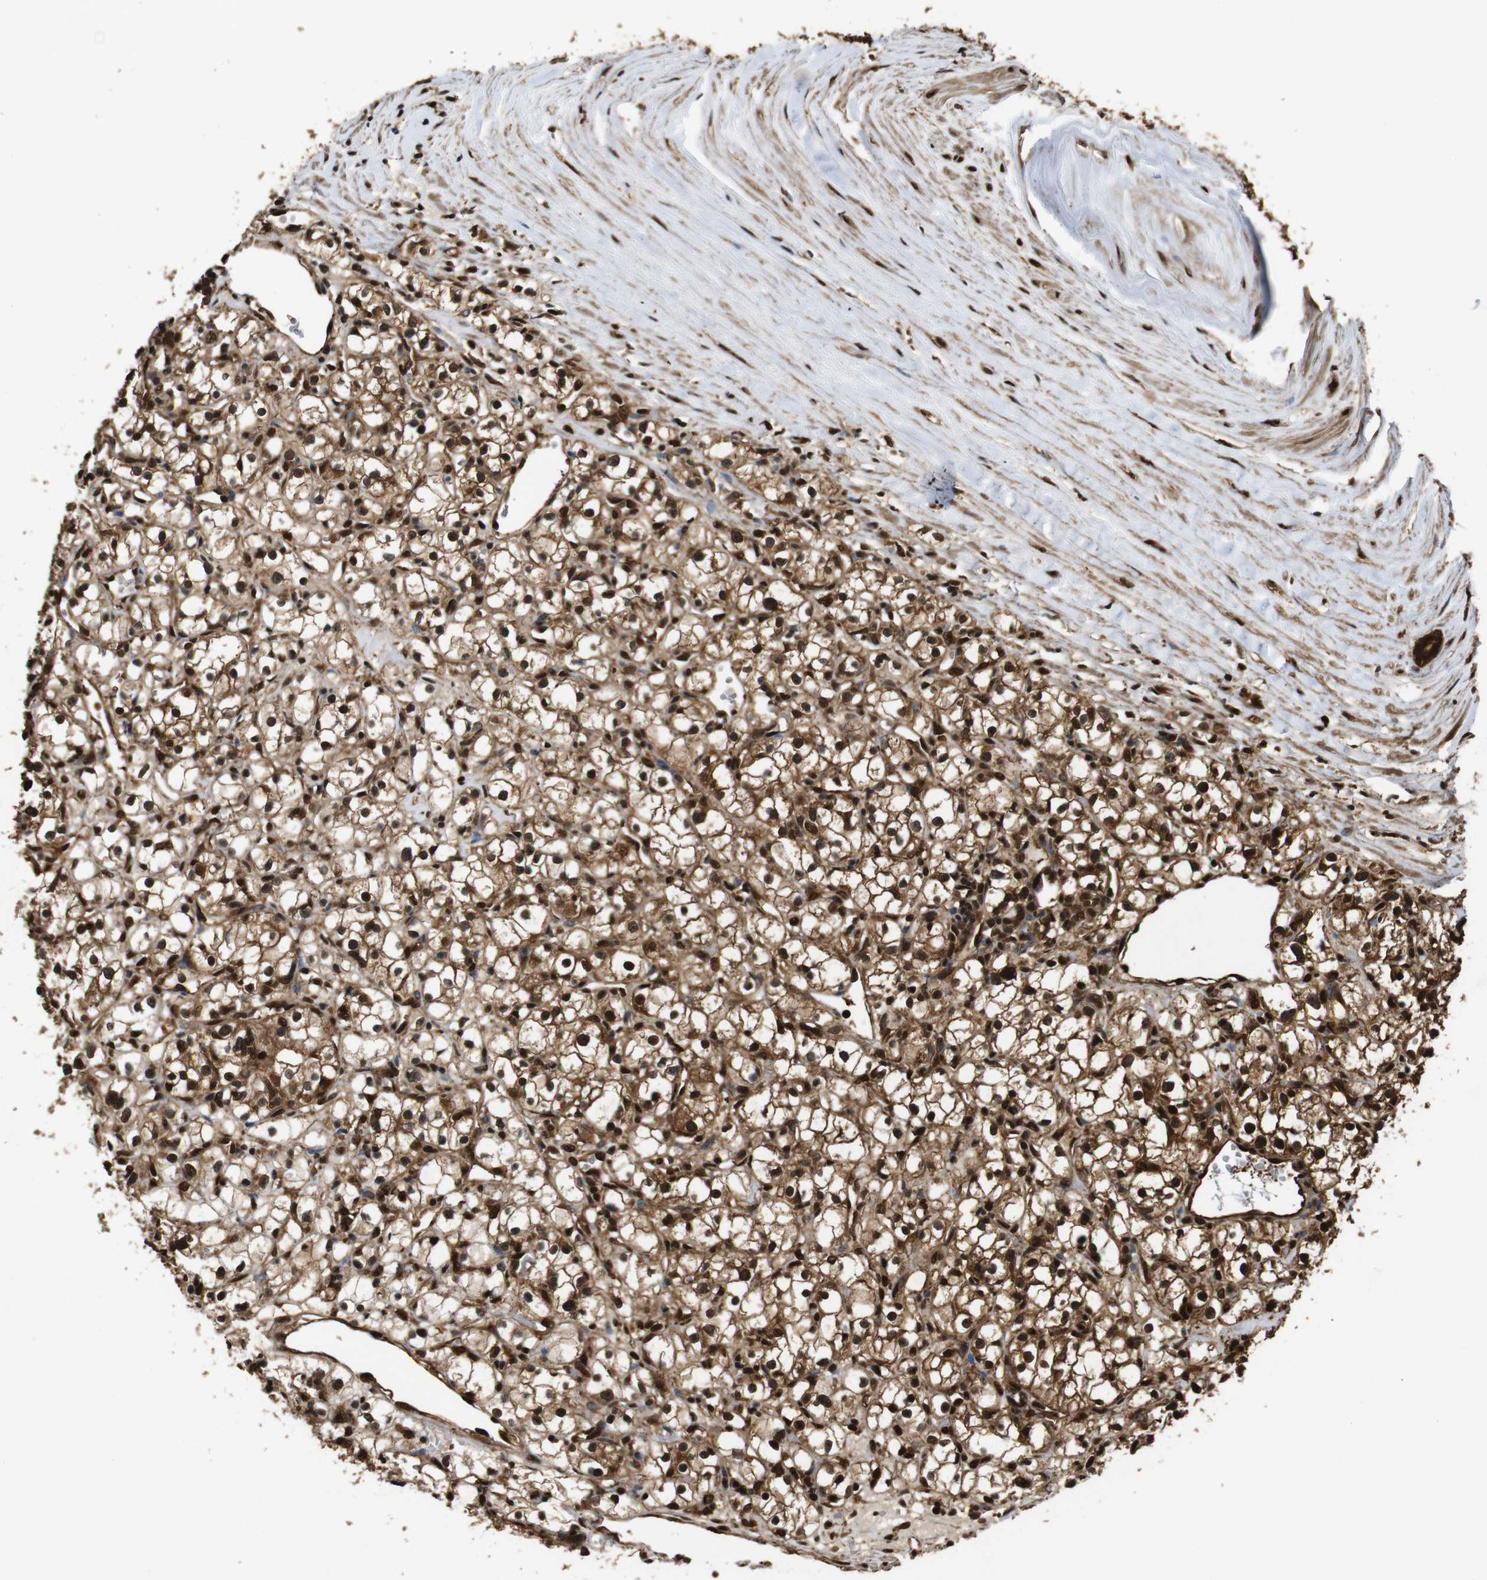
{"staining": {"intensity": "strong", "quantity": ">75%", "location": "cytoplasmic/membranous,nuclear"}, "tissue": "renal cancer", "cell_type": "Tumor cells", "image_type": "cancer", "snomed": [{"axis": "morphology", "description": "Adenocarcinoma, NOS"}, {"axis": "topography", "description": "Kidney"}], "caption": "Strong cytoplasmic/membranous and nuclear protein staining is identified in about >75% of tumor cells in renal adenocarcinoma.", "gene": "VCP", "patient": {"sex": "male", "age": 56}}